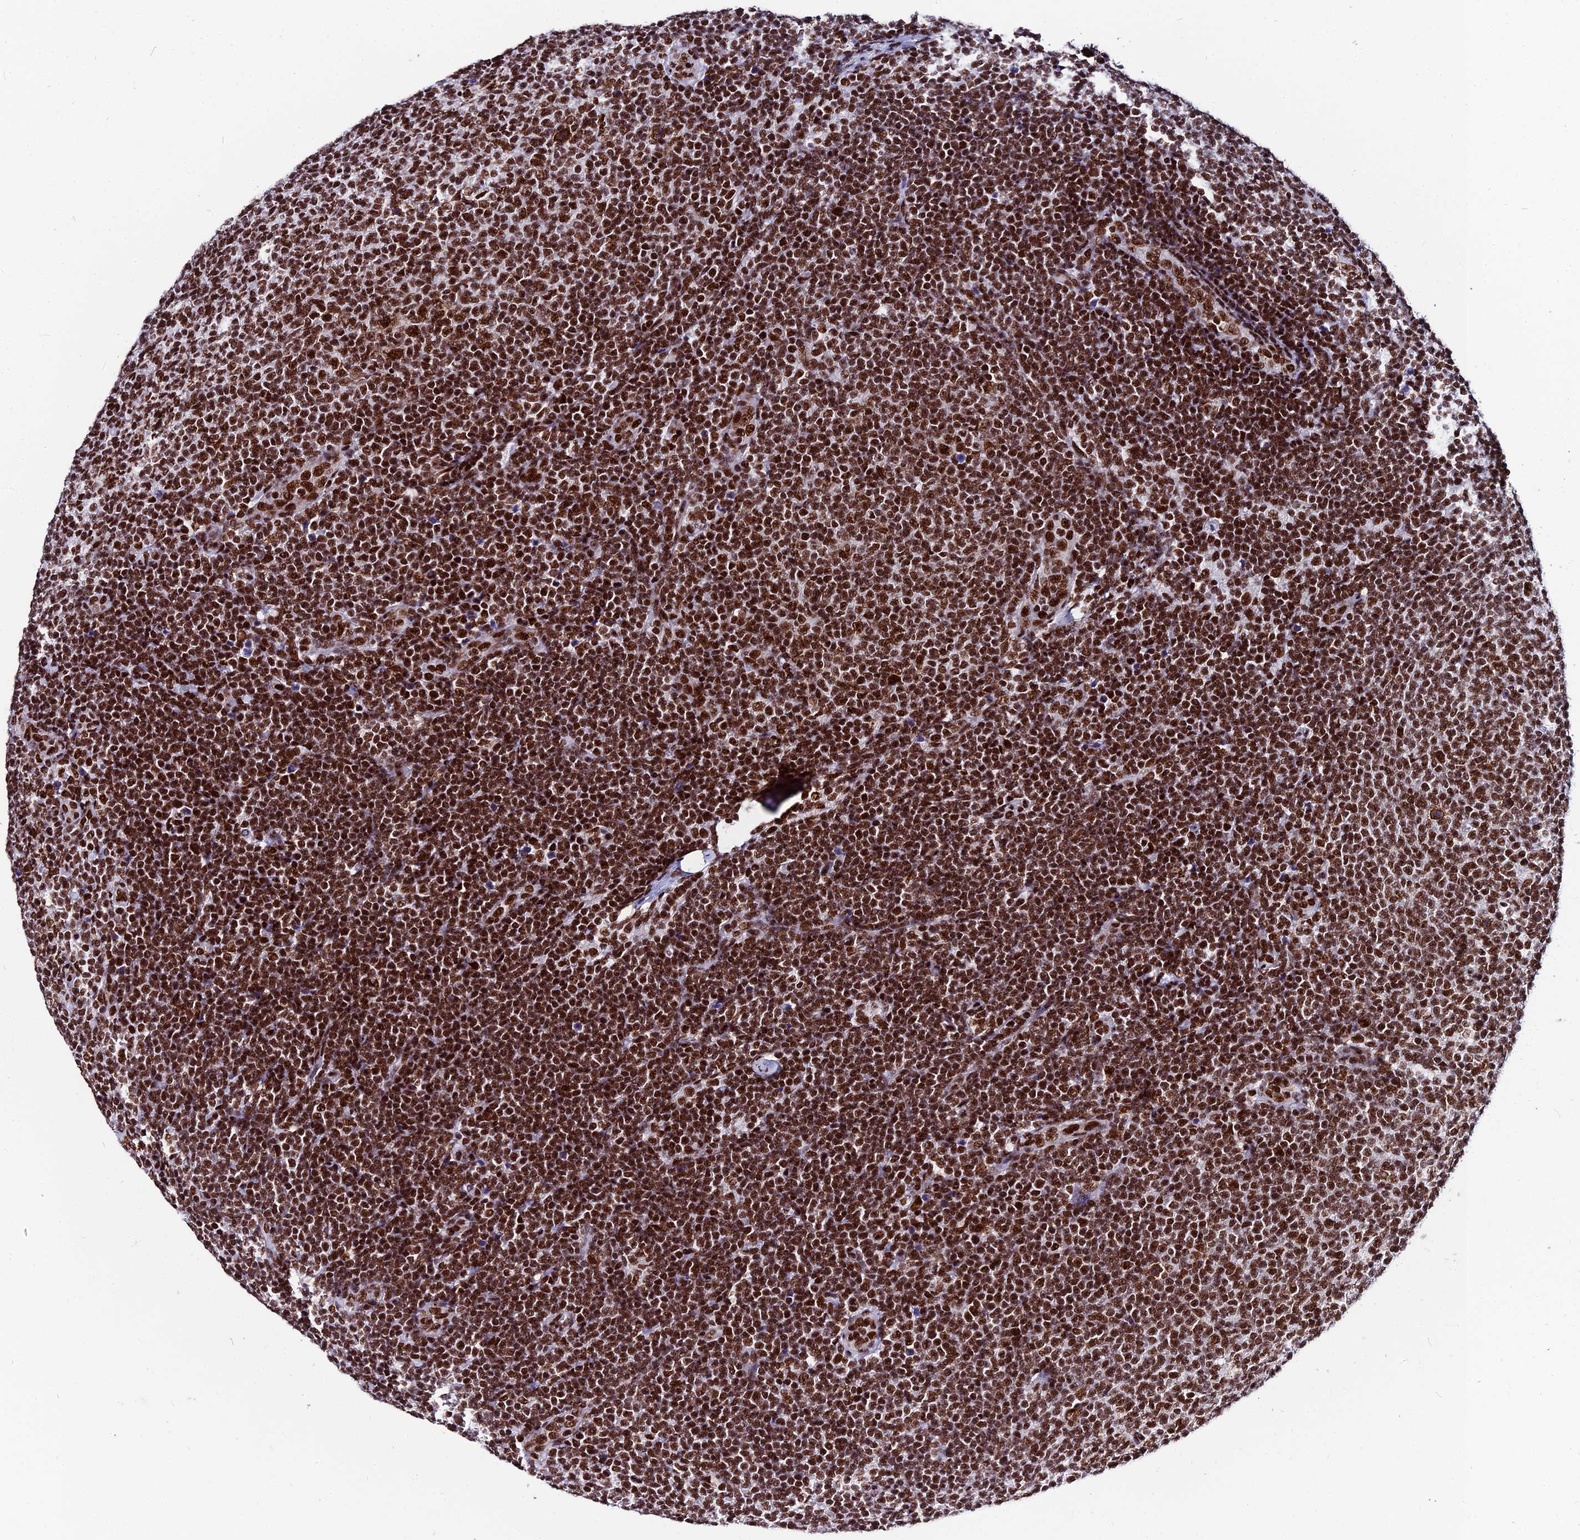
{"staining": {"intensity": "moderate", "quantity": ">75%", "location": "nuclear"}, "tissue": "lymphoma", "cell_type": "Tumor cells", "image_type": "cancer", "snomed": [{"axis": "morphology", "description": "Malignant lymphoma, non-Hodgkin's type, Low grade"}, {"axis": "topography", "description": "Lymph node"}], "caption": "Human lymphoma stained for a protein (brown) shows moderate nuclear positive positivity in approximately >75% of tumor cells.", "gene": "HNRNPH1", "patient": {"sex": "male", "age": 66}}